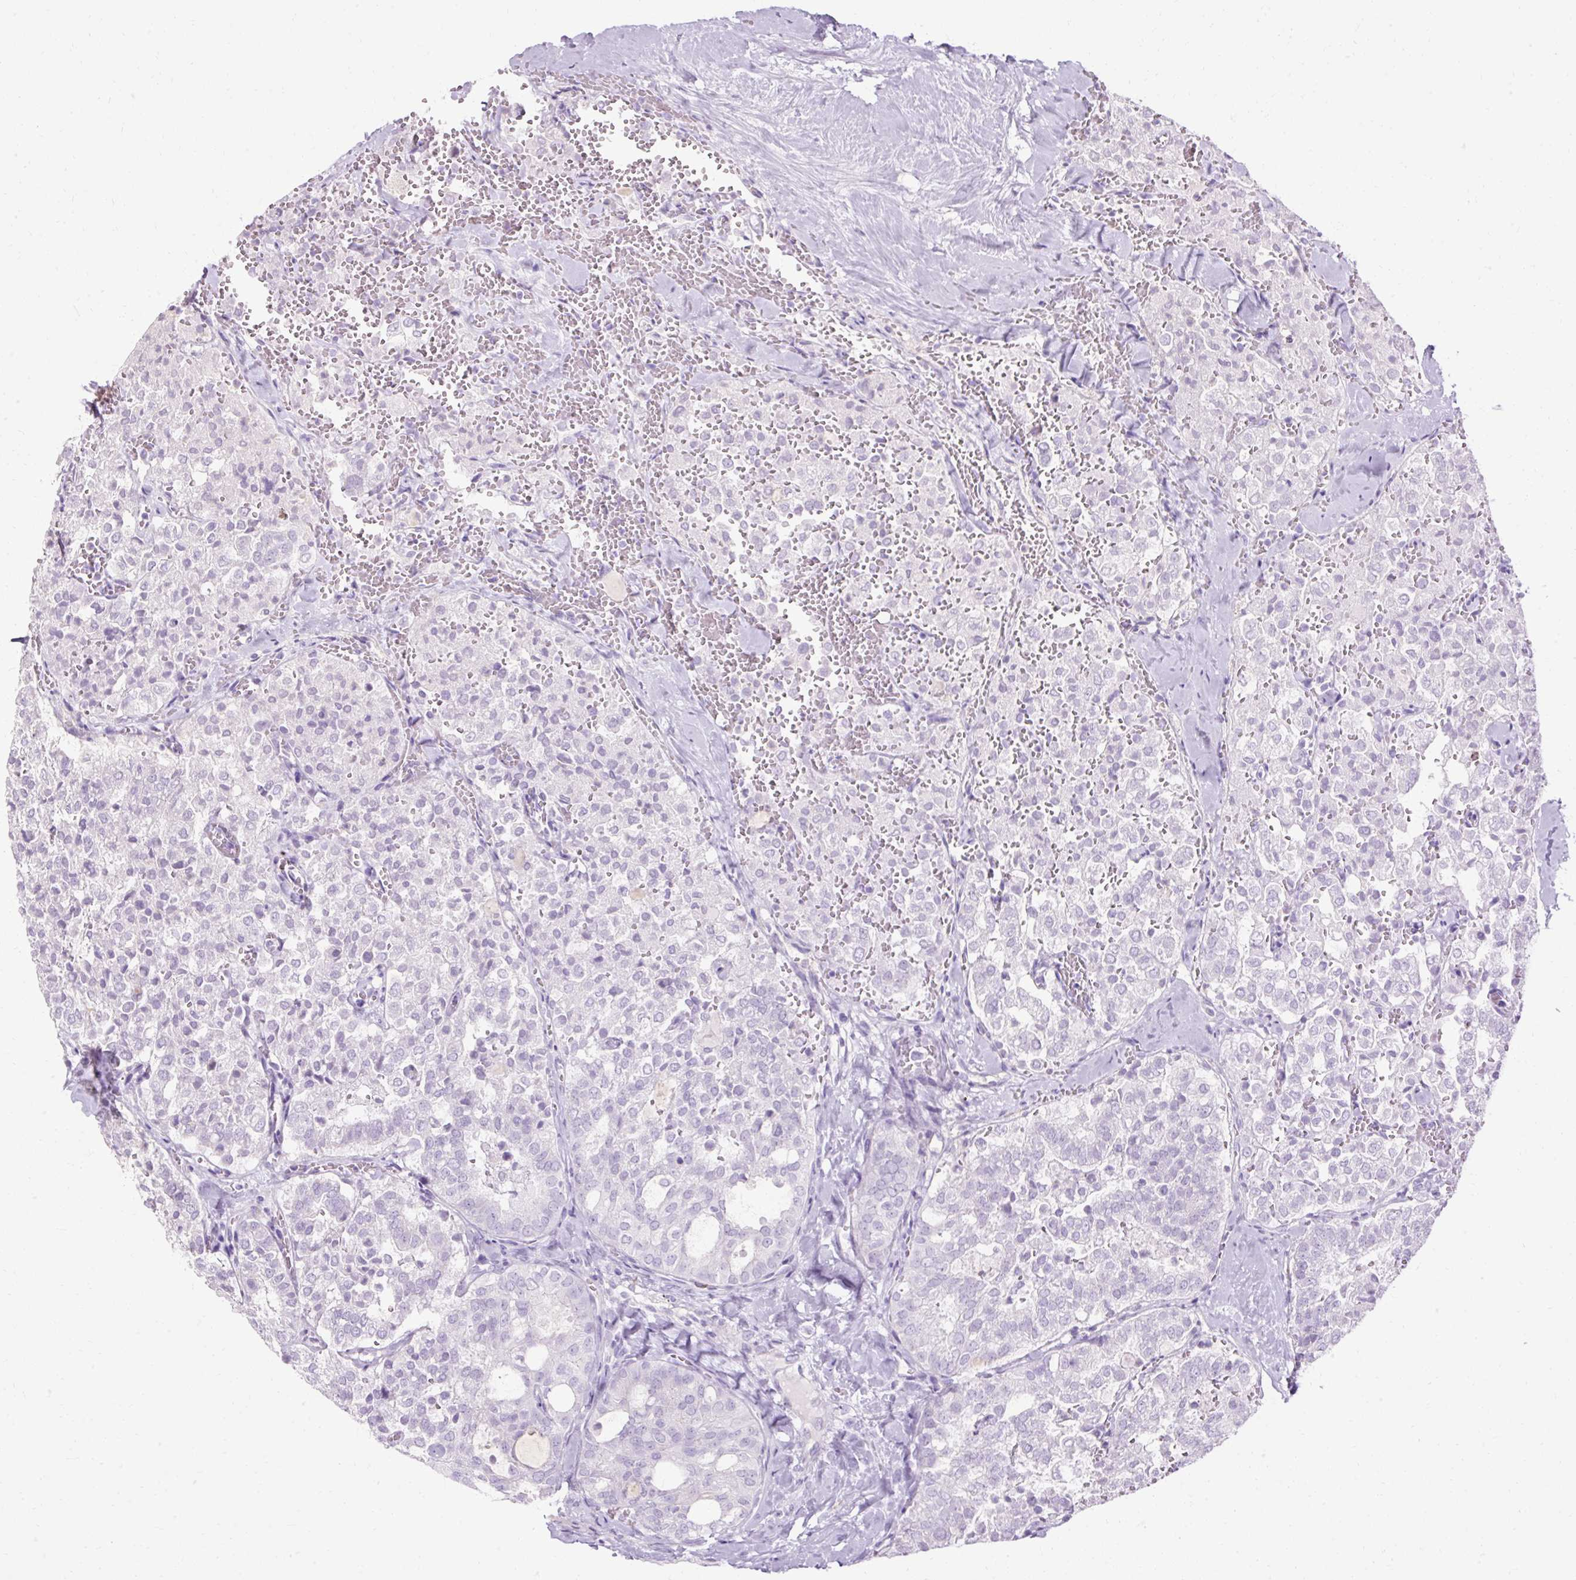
{"staining": {"intensity": "negative", "quantity": "none", "location": "none"}, "tissue": "thyroid cancer", "cell_type": "Tumor cells", "image_type": "cancer", "snomed": [{"axis": "morphology", "description": "Follicular adenoma carcinoma, NOS"}, {"axis": "topography", "description": "Thyroid gland"}], "caption": "There is no significant expression in tumor cells of thyroid cancer.", "gene": "HSD11B1", "patient": {"sex": "male", "age": 75}}